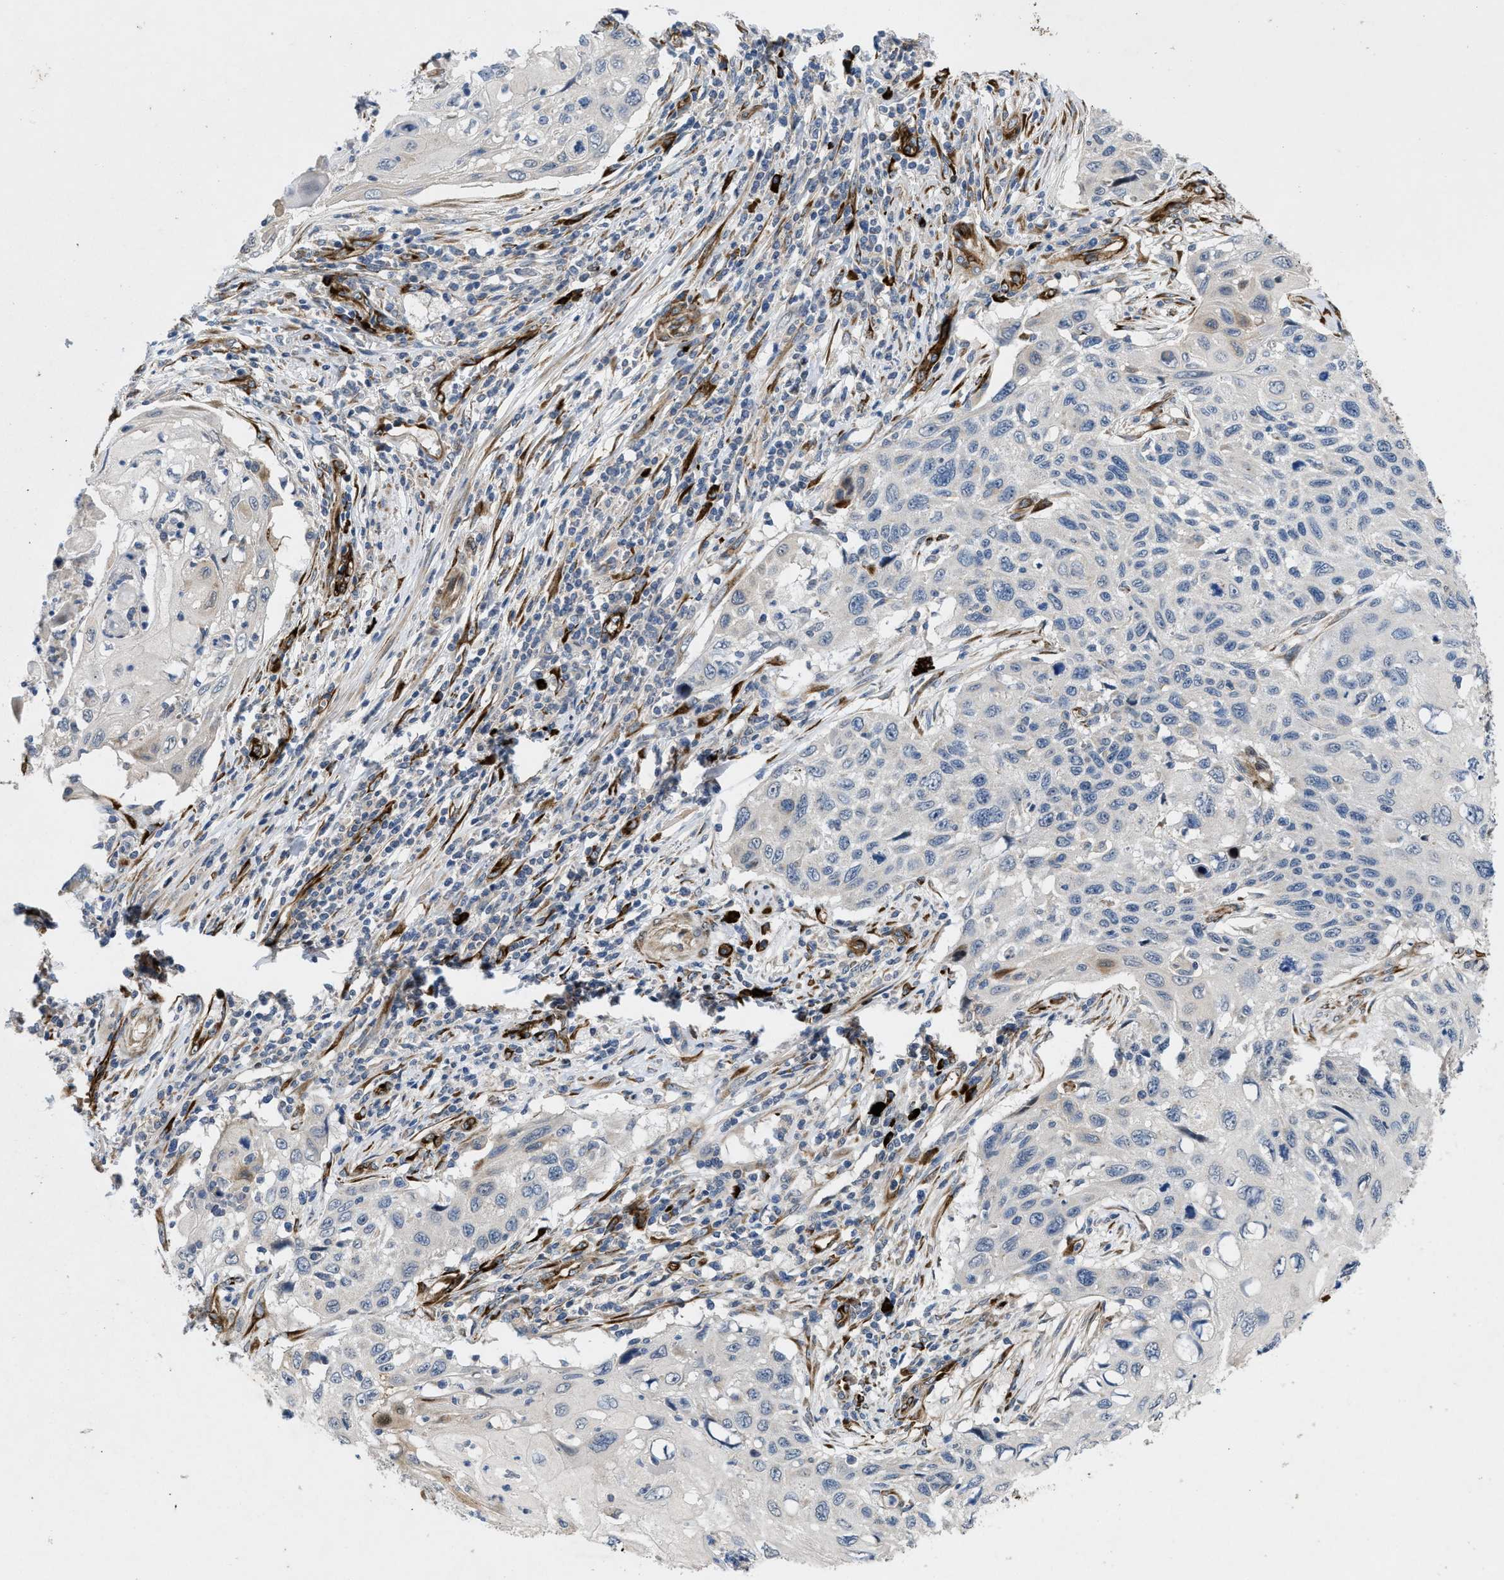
{"staining": {"intensity": "negative", "quantity": "none", "location": "none"}, "tissue": "cervical cancer", "cell_type": "Tumor cells", "image_type": "cancer", "snomed": [{"axis": "morphology", "description": "Squamous cell carcinoma, NOS"}, {"axis": "topography", "description": "Cervix"}], "caption": "Immunohistochemistry micrograph of neoplastic tissue: human squamous cell carcinoma (cervical) stained with DAB reveals no significant protein positivity in tumor cells.", "gene": "HSPA12B", "patient": {"sex": "female", "age": 70}}